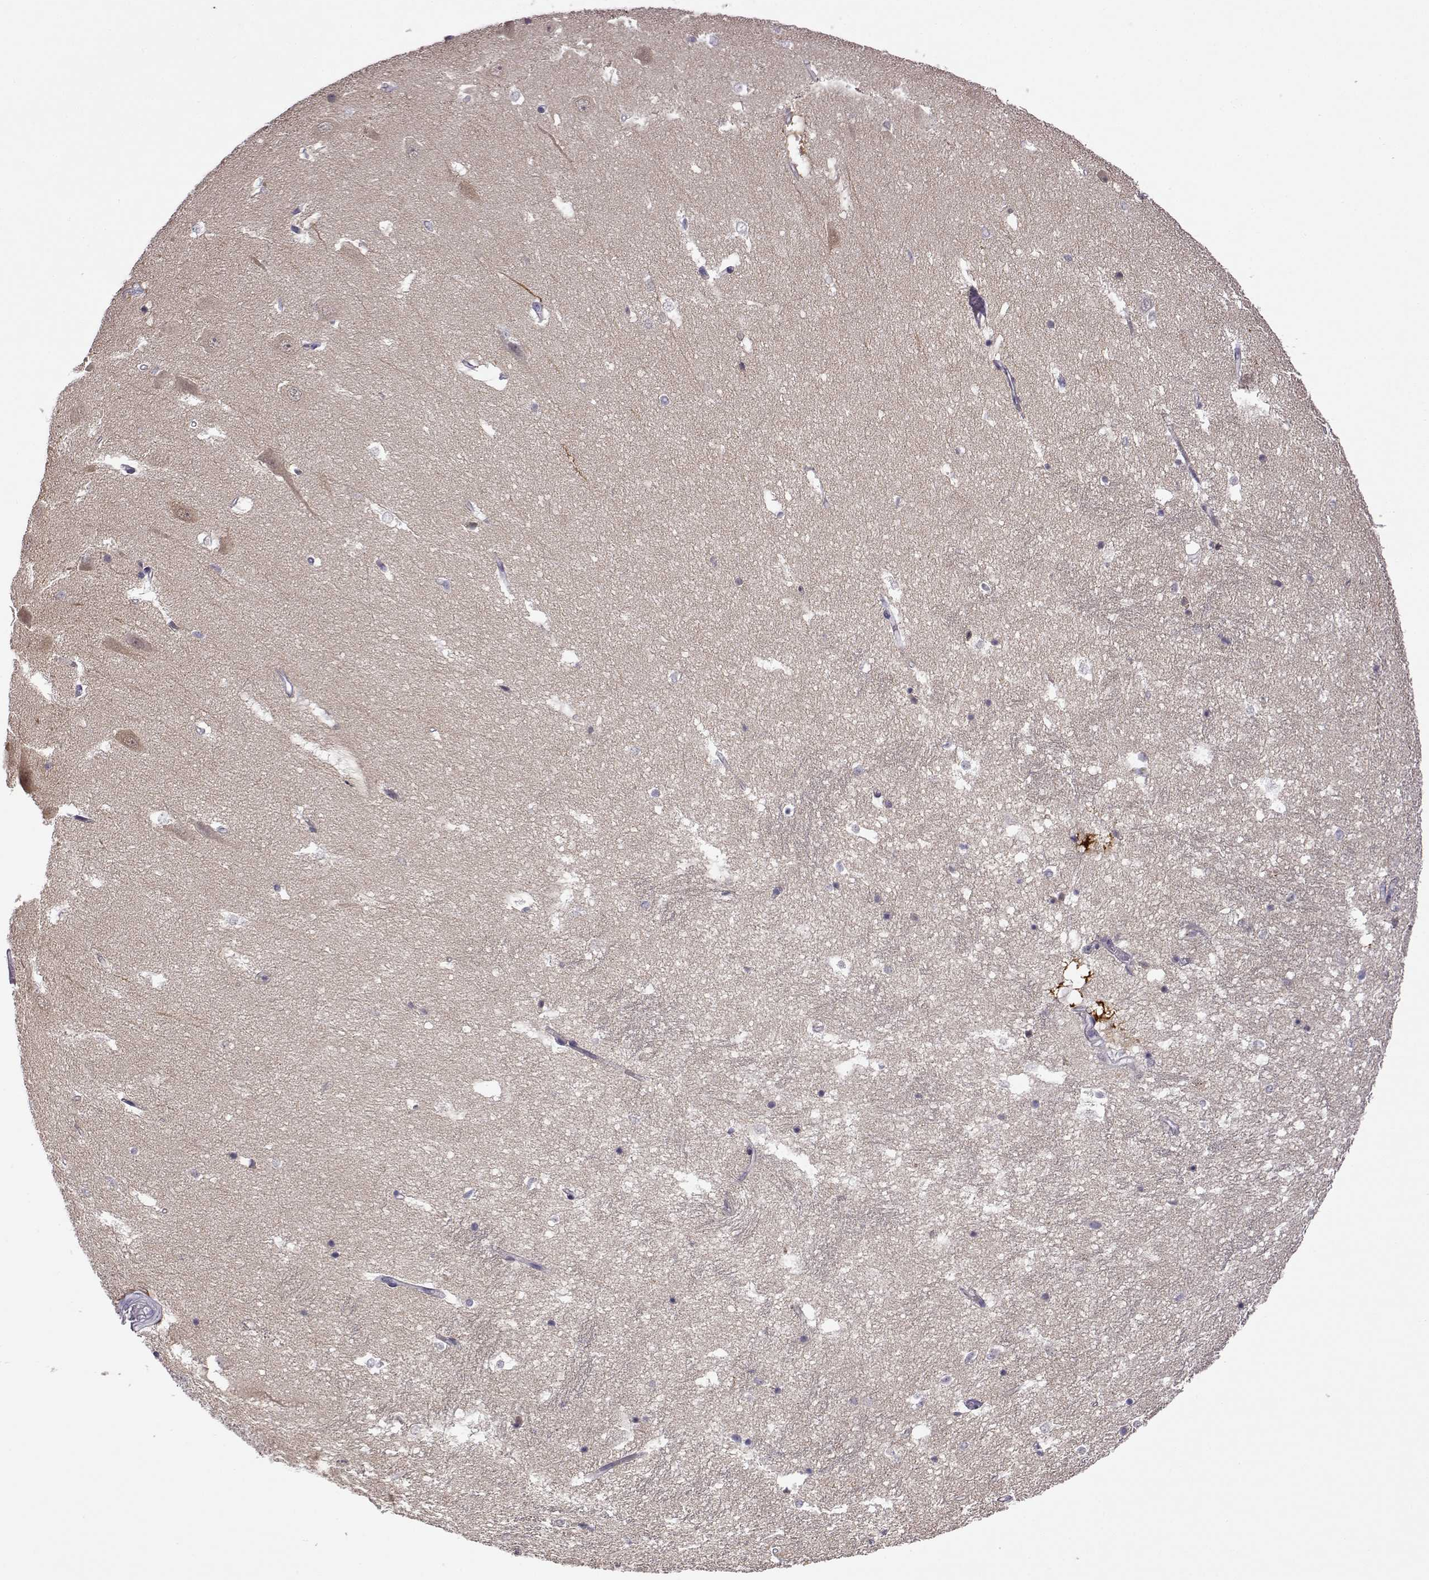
{"staining": {"intensity": "negative", "quantity": "none", "location": "none"}, "tissue": "hippocampus", "cell_type": "Glial cells", "image_type": "normal", "snomed": [{"axis": "morphology", "description": "Normal tissue, NOS"}, {"axis": "topography", "description": "Hippocampus"}], "caption": "Immunohistochemistry (IHC) of normal hippocampus reveals no staining in glial cells.", "gene": "VGF", "patient": {"sex": "male", "age": 44}}